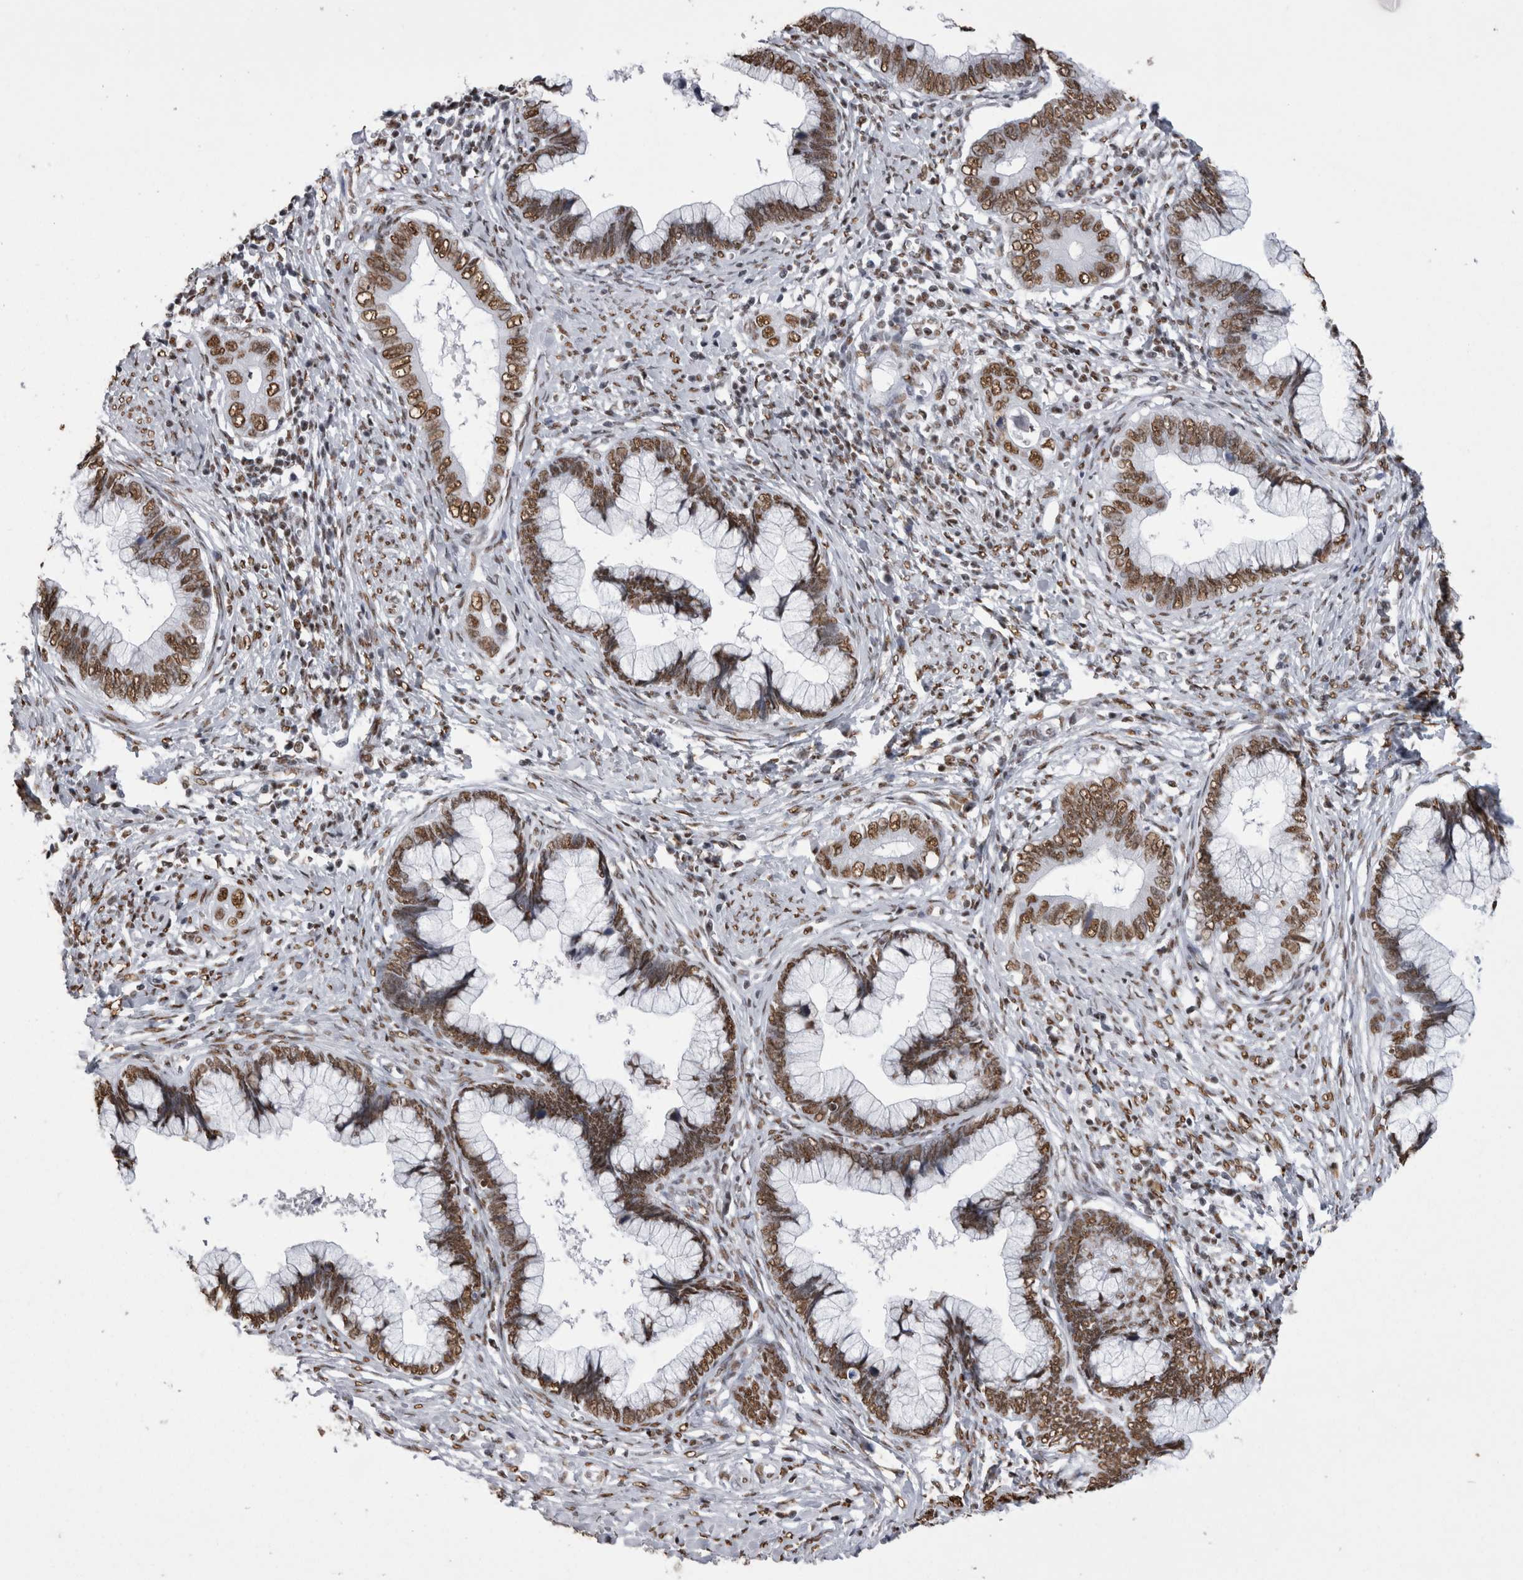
{"staining": {"intensity": "moderate", "quantity": ">75%", "location": "nuclear"}, "tissue": "cervical cancer", "cell_type": "Tumor cells", "image_type": "cancer", "snomed": [{"axis": "morphology", "description": "Adenocarcinoma, NOS"}, {"axis": "topography", "description": "Cervix"}], "caption": "Immunohistochemical staining of human cervical adenocarcinoma displays medium levels of moderate nuclear positivity in about >75% of tumor cells.", "gene": "ALPK3", "patient": {"sex": "female", "age": 44}}